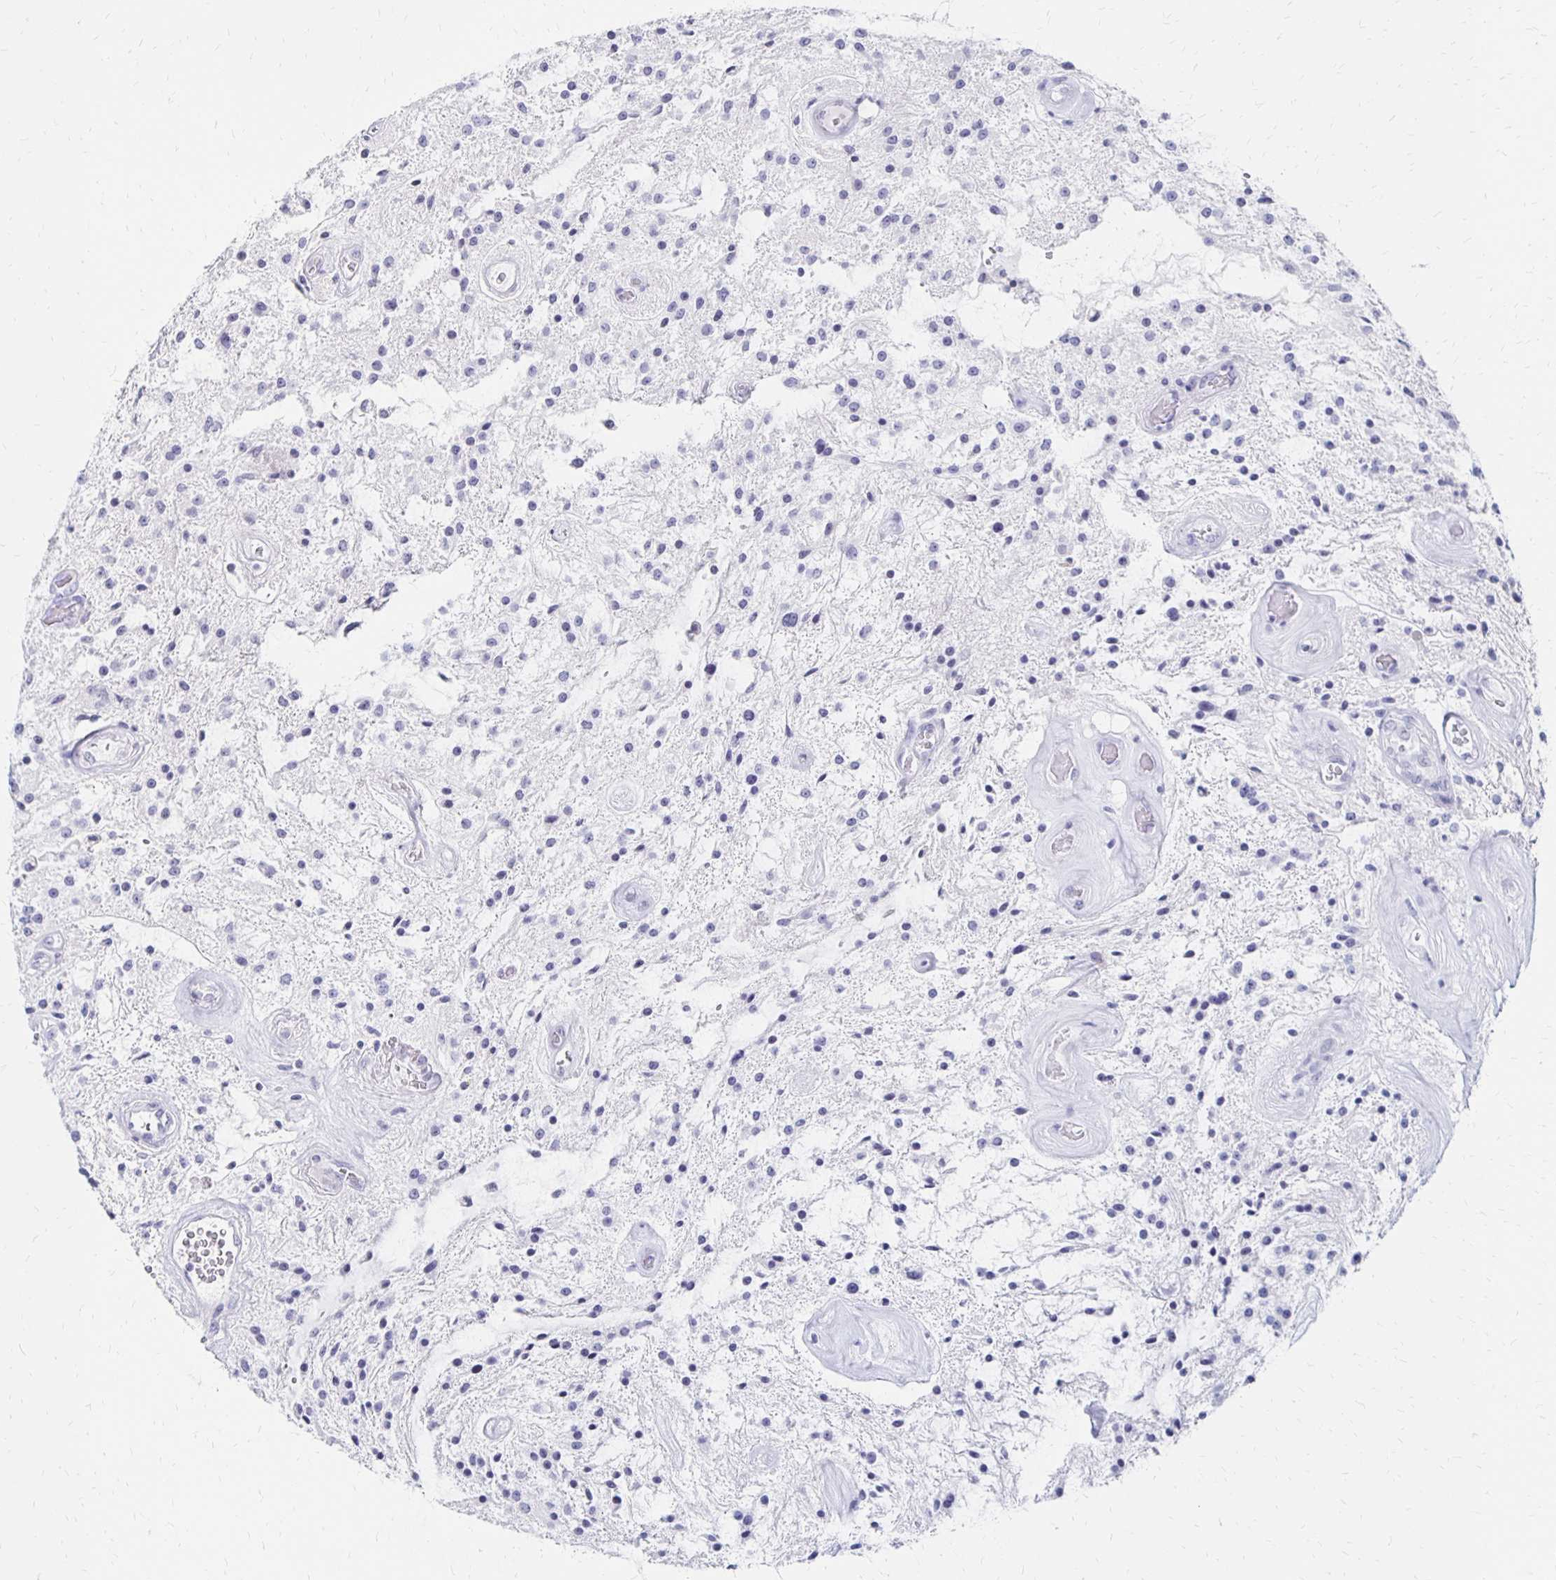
{"staining": {"intensity": "negative", "quantity": "none", "location": "none"}, "tissue": "glioma", "cell_type": "Tumor cells", "image_type": "cancer", "snomed": [{"axis": "morphology", "description": "Glioma, malignant, Low grade"}, {"axis": "topography", "description": "Cerebellum"}], "caption": "There is no significant staining in tumor cells of glioma.", "gene": "SYT2", "patient": {"sex": "female", "age": 14}}